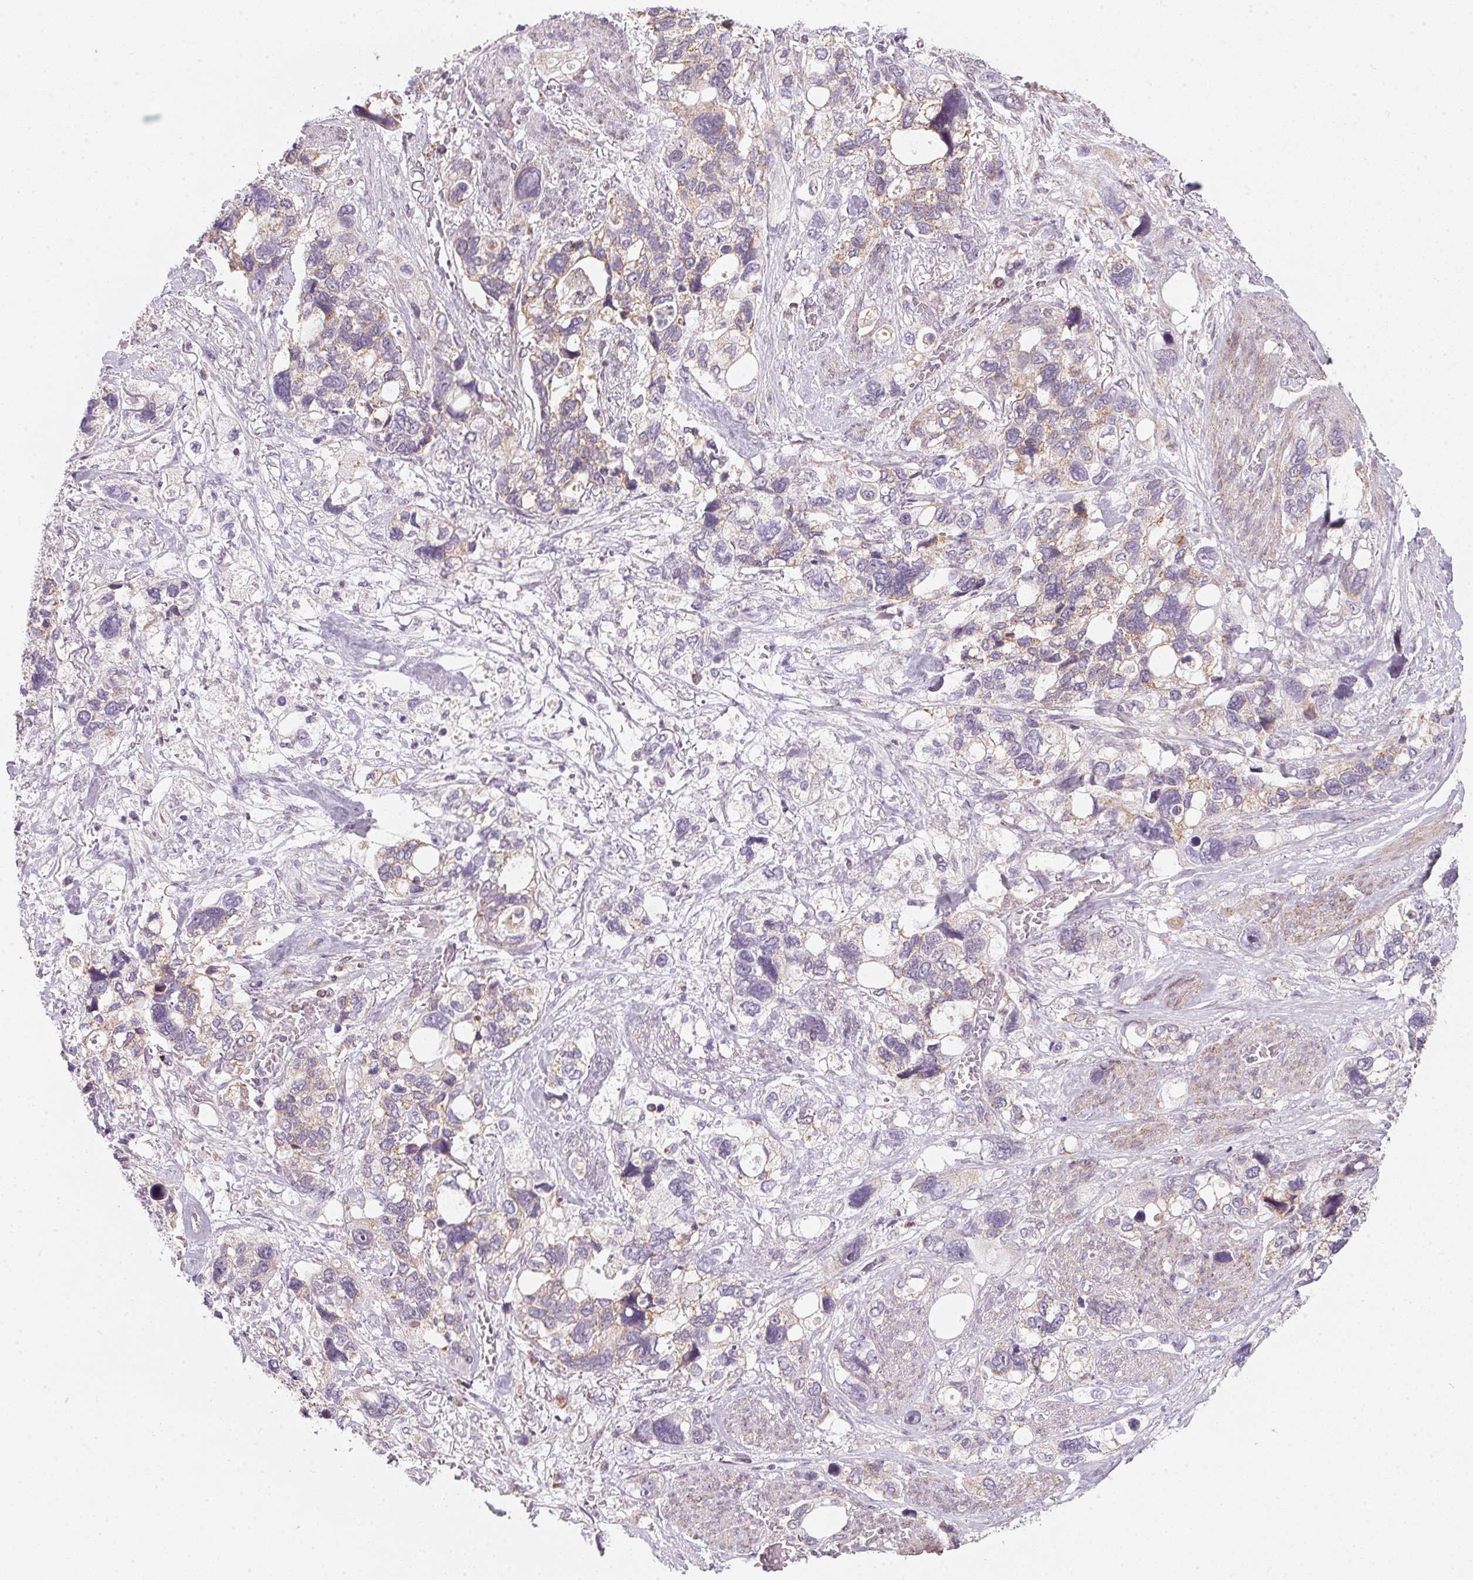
{"staining": {"intensity": "weak", "quantity": "25%-75%", "location": "cytoplasmic/membranous"}, "tissue": "stomach cancer", "cell_type": "Tumor cells", "image_type": "cancer", "snomed": [{"axis": "morphology", "description": "Adenocarcinoma, NOS"}, {"axis": "topography", "description": "Stomach, upper"}], "caption": "Stomach adenocarcinoma stained with IHC demonstrates weak cytoplasmic/membranous staining in about 25%-75% of tumor cells. (Stains: DAB (3,3'-diaminobenzidine) in brown, nuclei in blue, Microscopy: brightfield microscopy at high magnification).", "gene": "COQ7", "patient": {"sex": "female", "age": 81}}